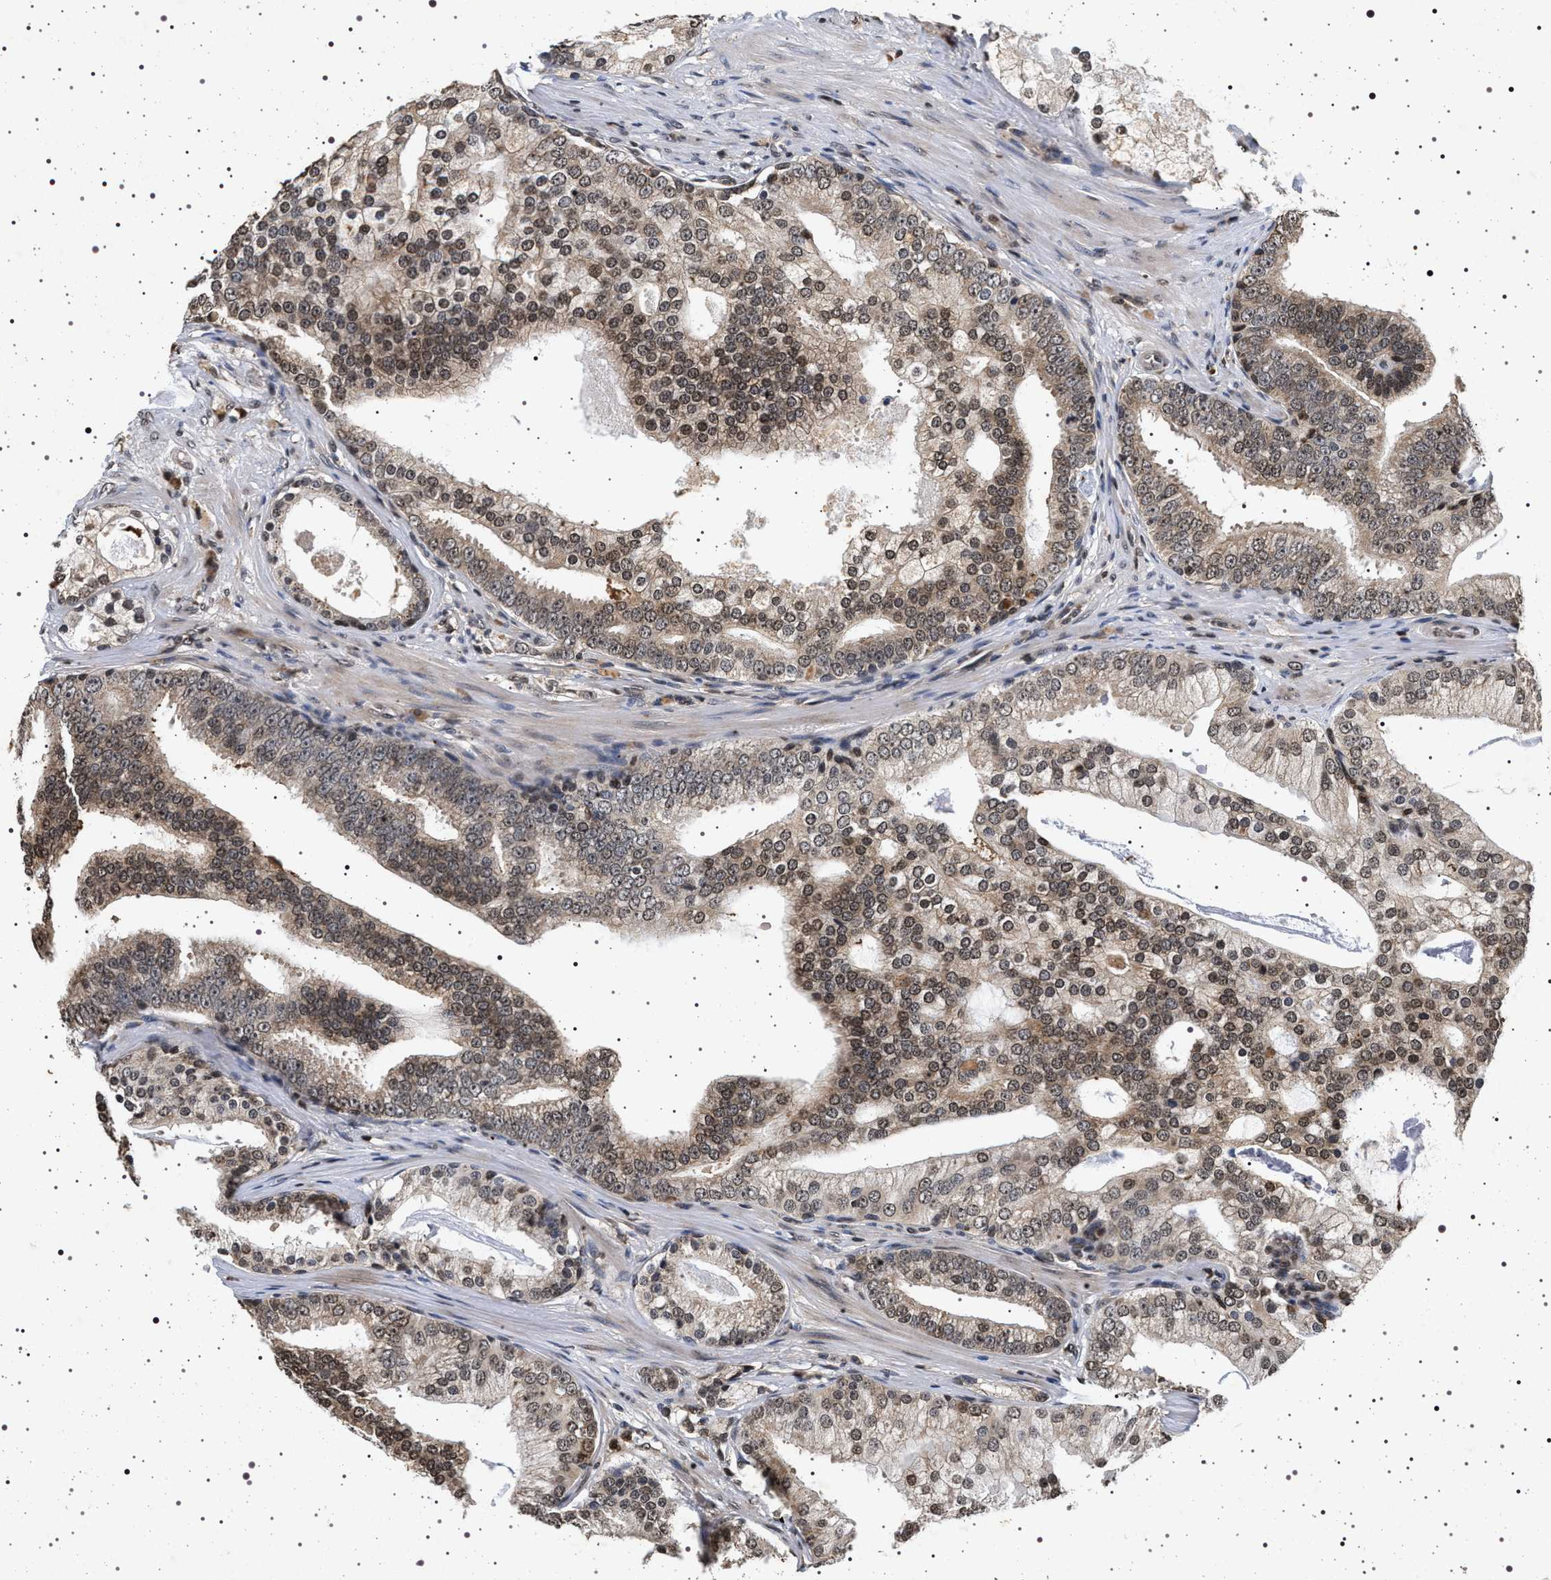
{"staining": {"intensity": "moderate", "quantity": ">75%", "location": "cytoplasmic/membranous,nuclear"}, "tissue": "prostate cancer", "cell_type": "Tumor cells", "image_type": "cancer", "snomed": [{"axis": "morphology", "description": "Adenocarcinoma, Low grade"}, {"axis": "topography", "description": "Prostate"}], "caption": "Tumor cells exhibit medium levels of moderate cytoplasmic/membranous and nuclear expression in approximately >75% of cells in prostate cancer. Ihc stains the protein in brown and the nuclei are stained blue.", "gene": "CDKN1B", "patient": {"sex": "male", "age": 58}}